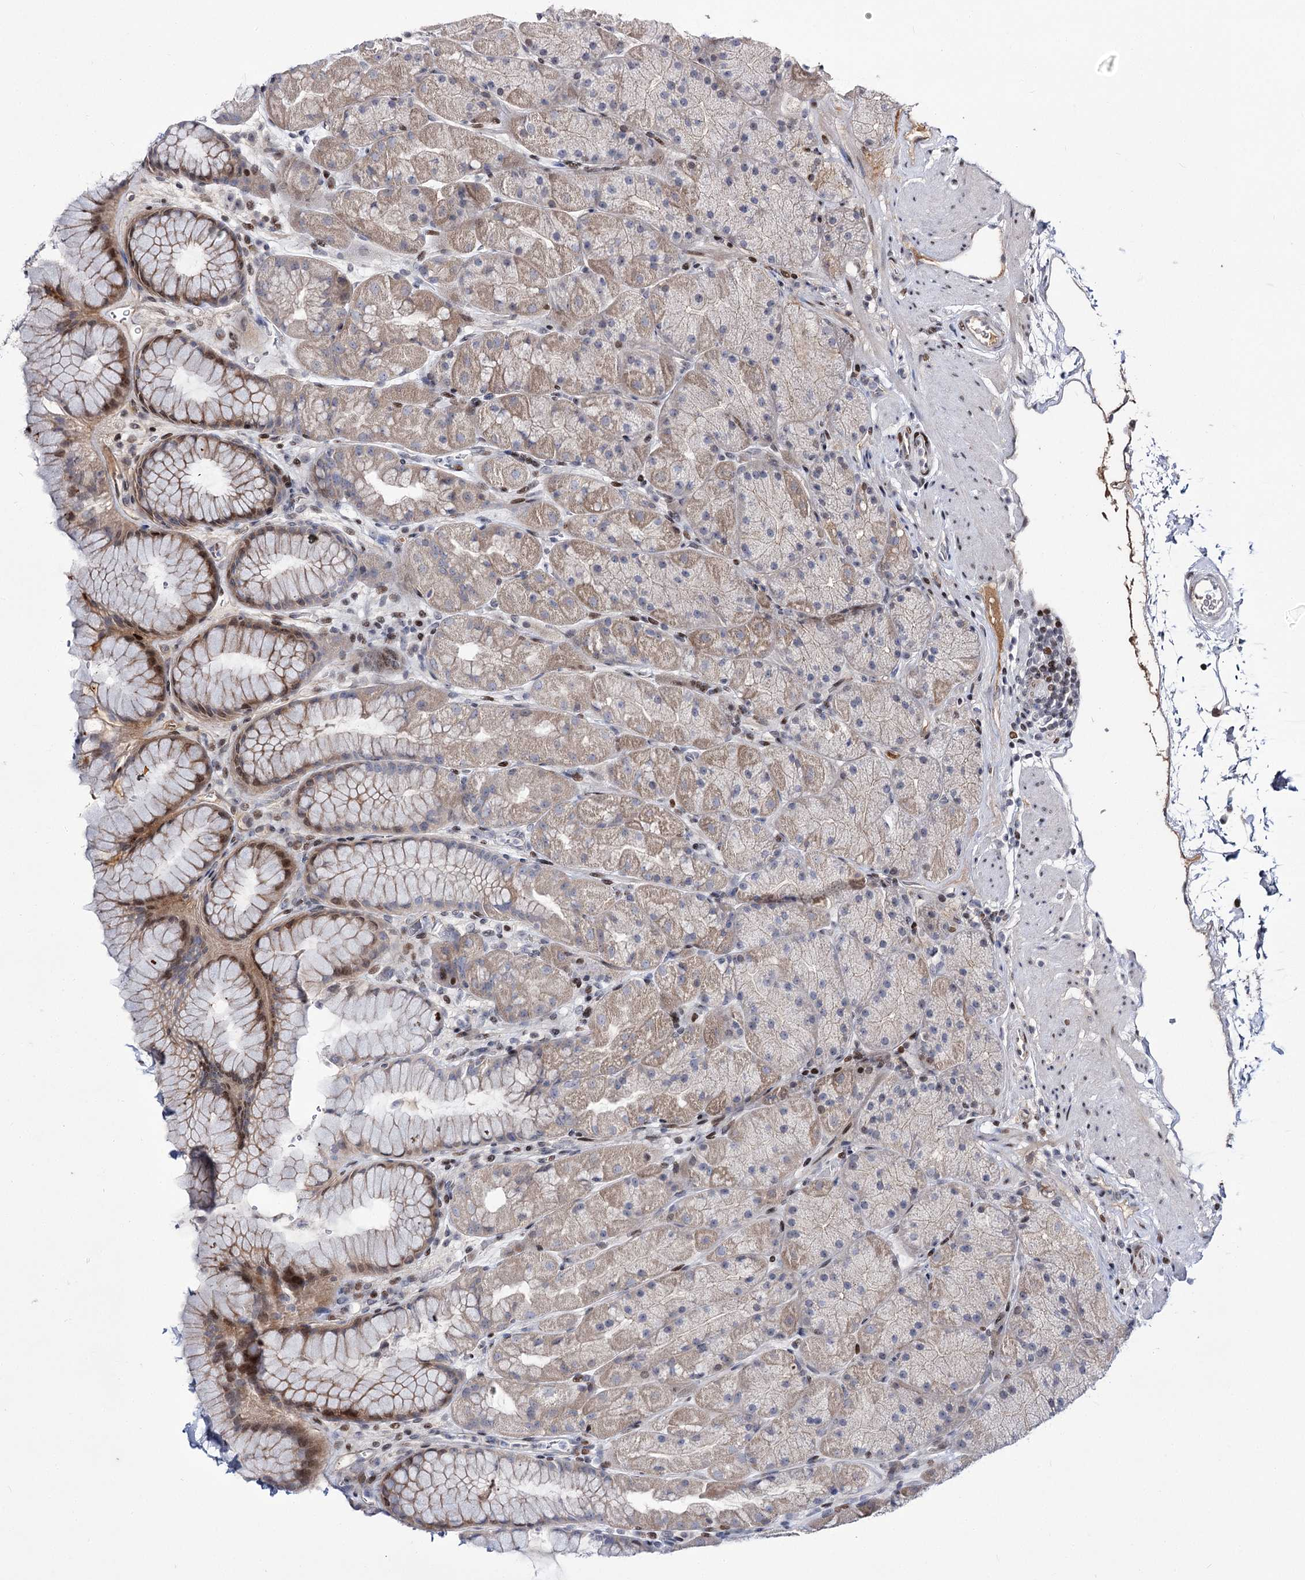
{"staining": {"intensity": "moderate", "quantity": "25%-75%", "location": "cytoplasmic/membranous,nuclear"}, "tissue": "stomach", "cell_type": "Glandular cells", "image_type": "normal", "snomed": [{"axis": "morphology", "description": "Normal tissue, NOS"}, {"axis": "topography", "description": "Stomach, upper"}, {"axis": "topography", "description": "Stomach, lower"}], "caption": "DAB (3,3'-diaminobenzidine) immunohistochemical staining of benign human stomach displays moderate cytoplasmic/membranous,nuclear protein staining in about 25%-75% of glandular cells.", "gene": "ITFG2", "patient": {"sex": "male", "age": 67}}